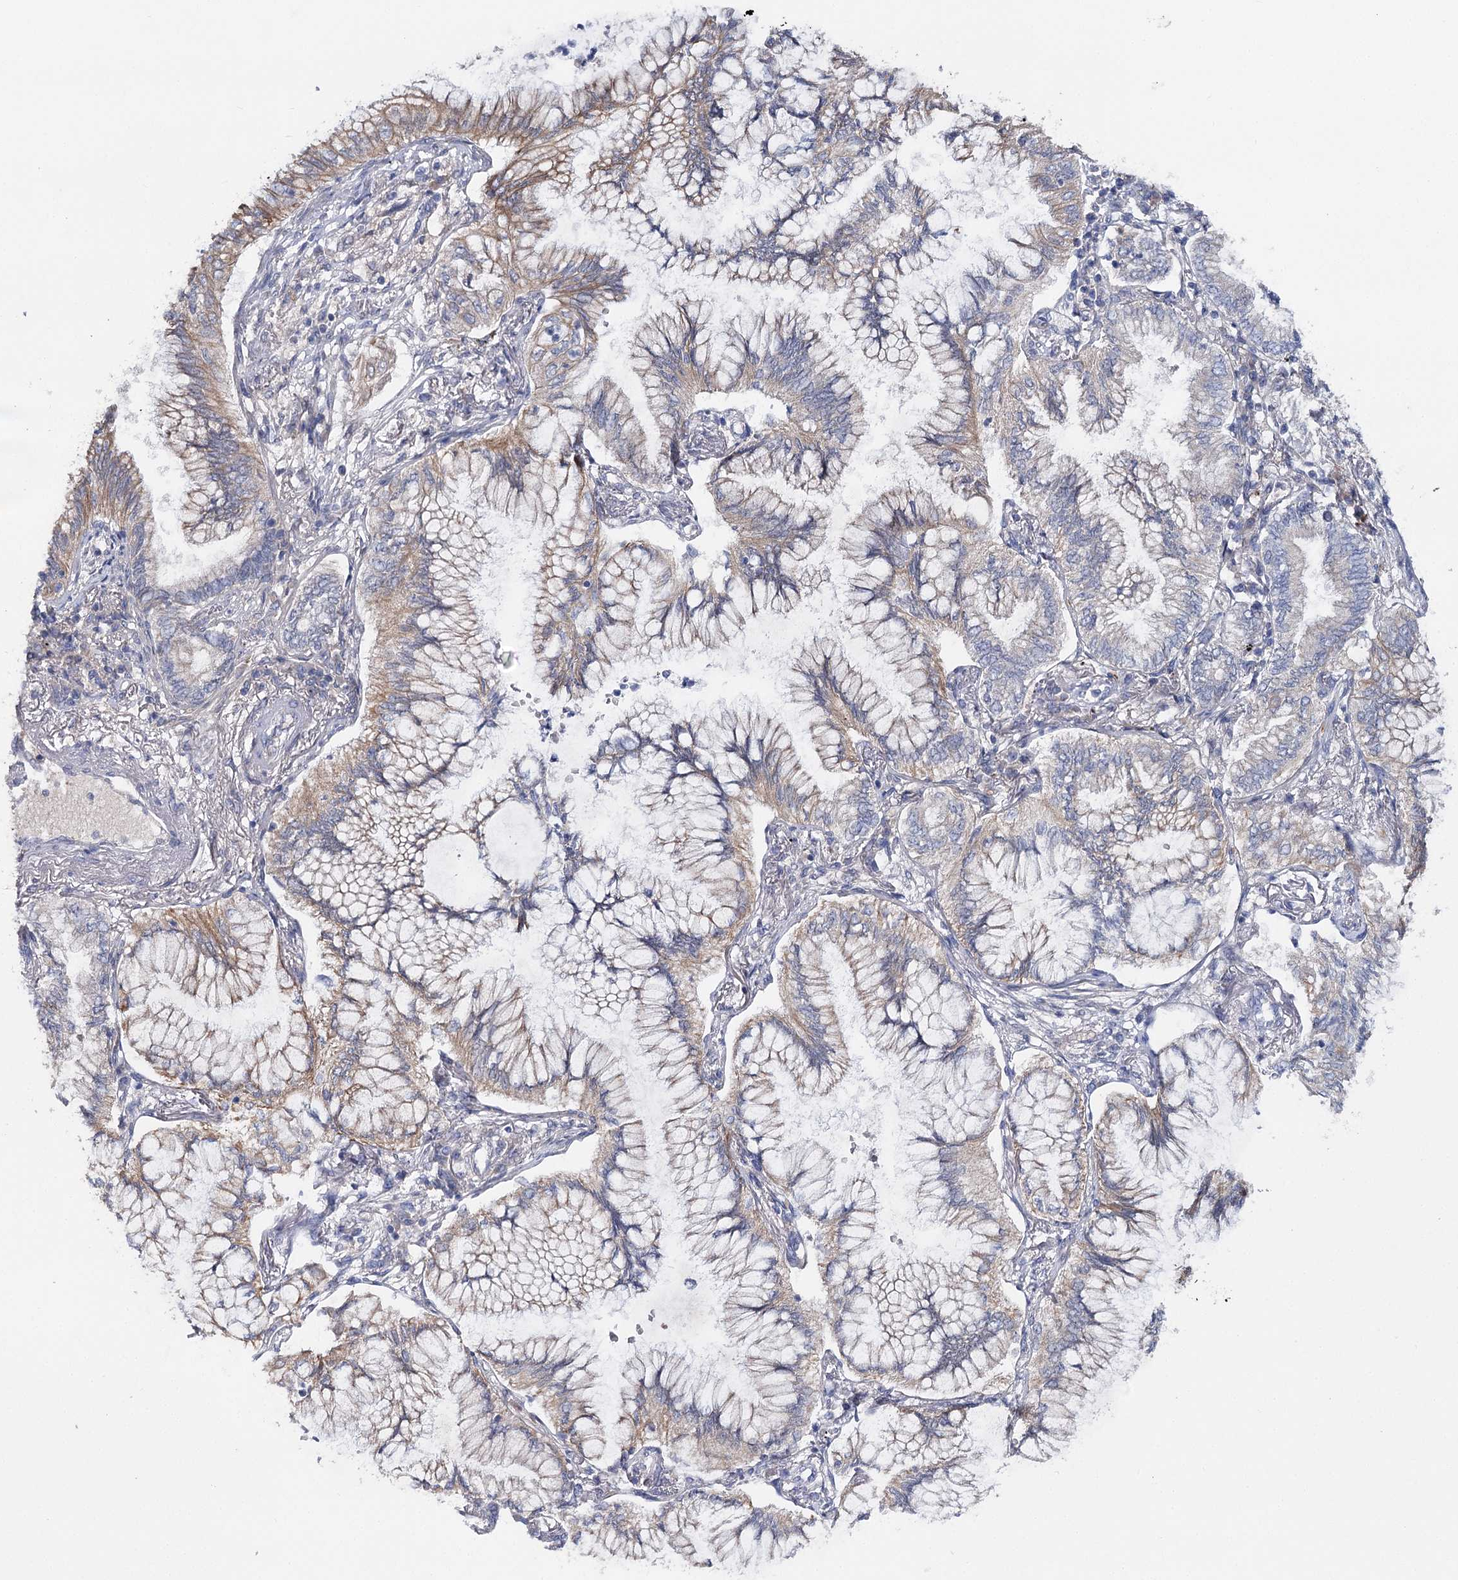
{"staining": {"intensity": "negative", "quantity": "none", "location": "none"}, "tissue": "lung cancer", "cell_type": "Tumor cells", "image_type": "cancer", "snomed": [{"axis": "morphology", "description": "Adenocarcinoma, NOS"}, {"axis": "topography", "description": "Lung"}], "caption": "Human lung adenocarcinoma stained for a protein using IHC displays no expression in tumor cells.", "gene": "LRRC14B", "patient": {"sex": "female", "age": 70}}